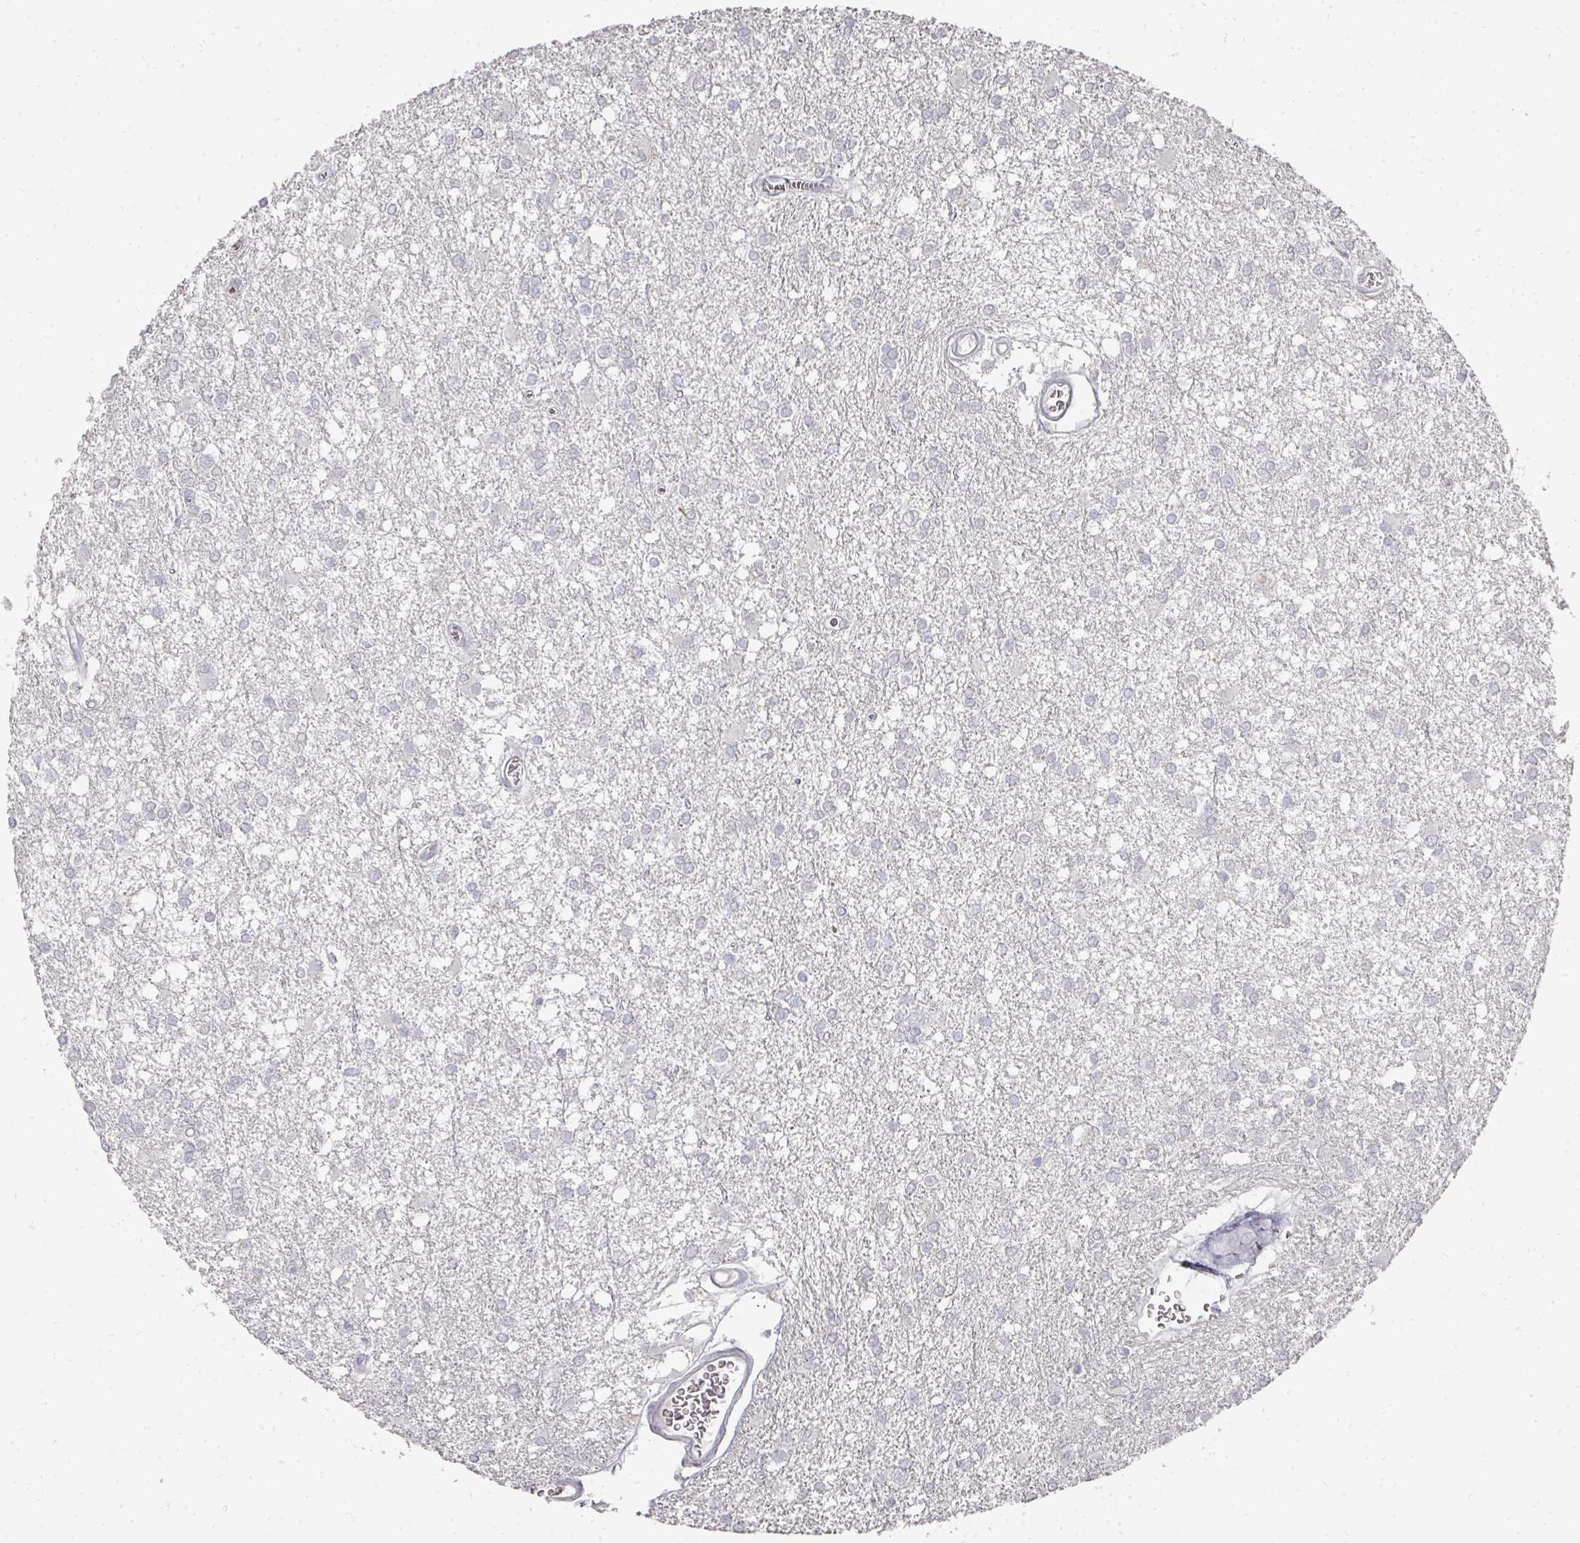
{"staining": {"intensity": "negative", "quantity": "none", "location": "none"}, "tissue": "glioma", "cell_type": "Tumor cells", "image_type": "cancer", "snomed": [{"axis": "morphology", "description": "Glioma, malignant, High grade"}, {"axis": "topography", "description": "Brain"}], "caption": "Tumor cells are negative for brown protein staining in glioma.", "gene": "CAMP", "patient": {"sex": "male", "age": 48}}